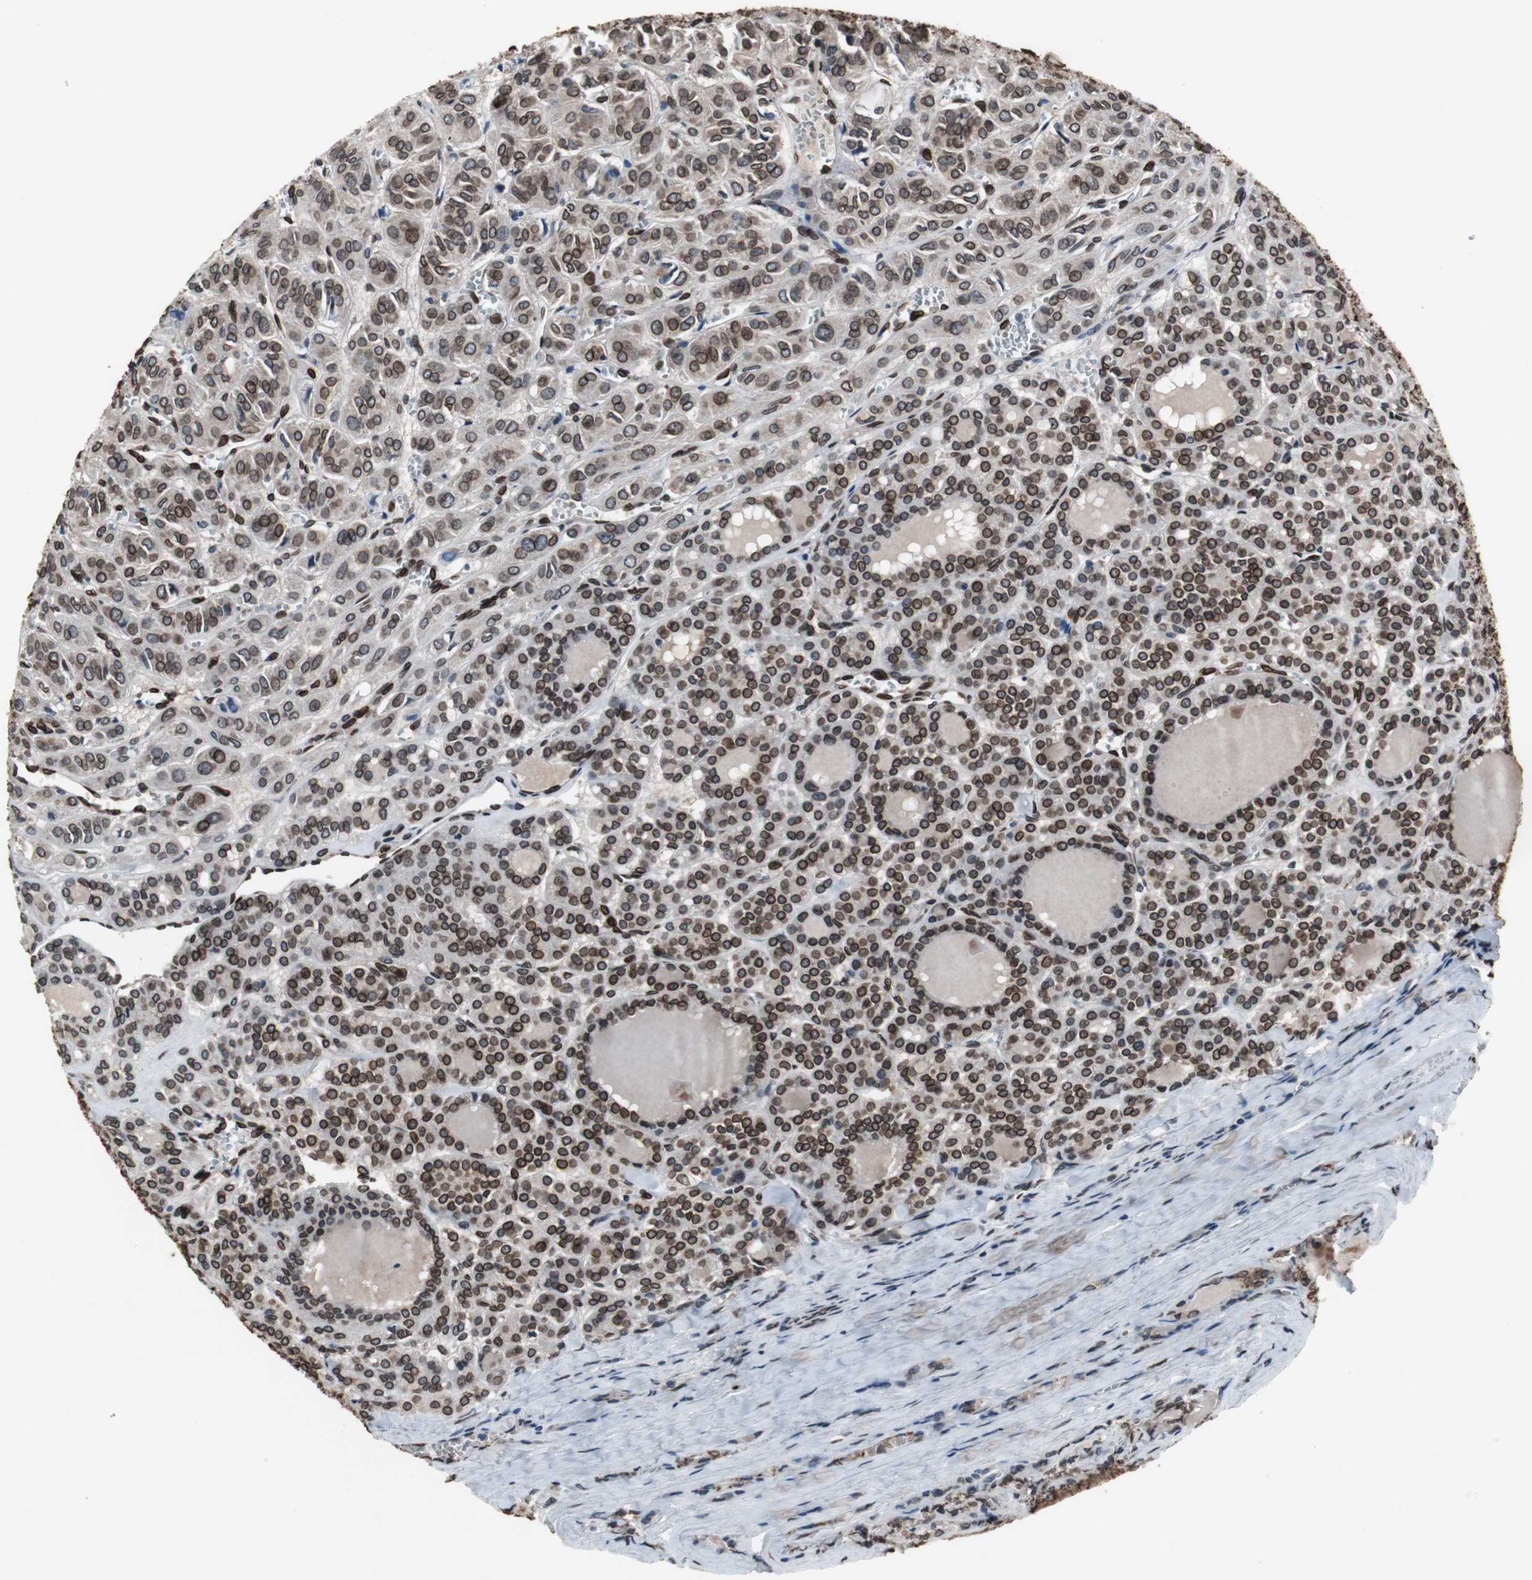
{"staining": {"intensity": "strong", "quantity": ">75%", "location": "cytoplasmic/membranous,nuclear"}, "tissue": "thyroid cancer", "cell_type": "Tumor cells", "image_type": "cancer", "snomed": [{"axis": "morphology", "description": "Follicular adenoma carcinoma, NOS"}, {"axis": "topography", "description": "Thyroid gland"}], "caption": "Tumor cells exhibit high levels of strong cytoplasmic/membranous and nuclear staining in approximately >75% of cells in human thyroid cancer (follicular adenoma carcinoma).", "gene": "LMNA", "patient": {"sex": "female", "age": 71}}